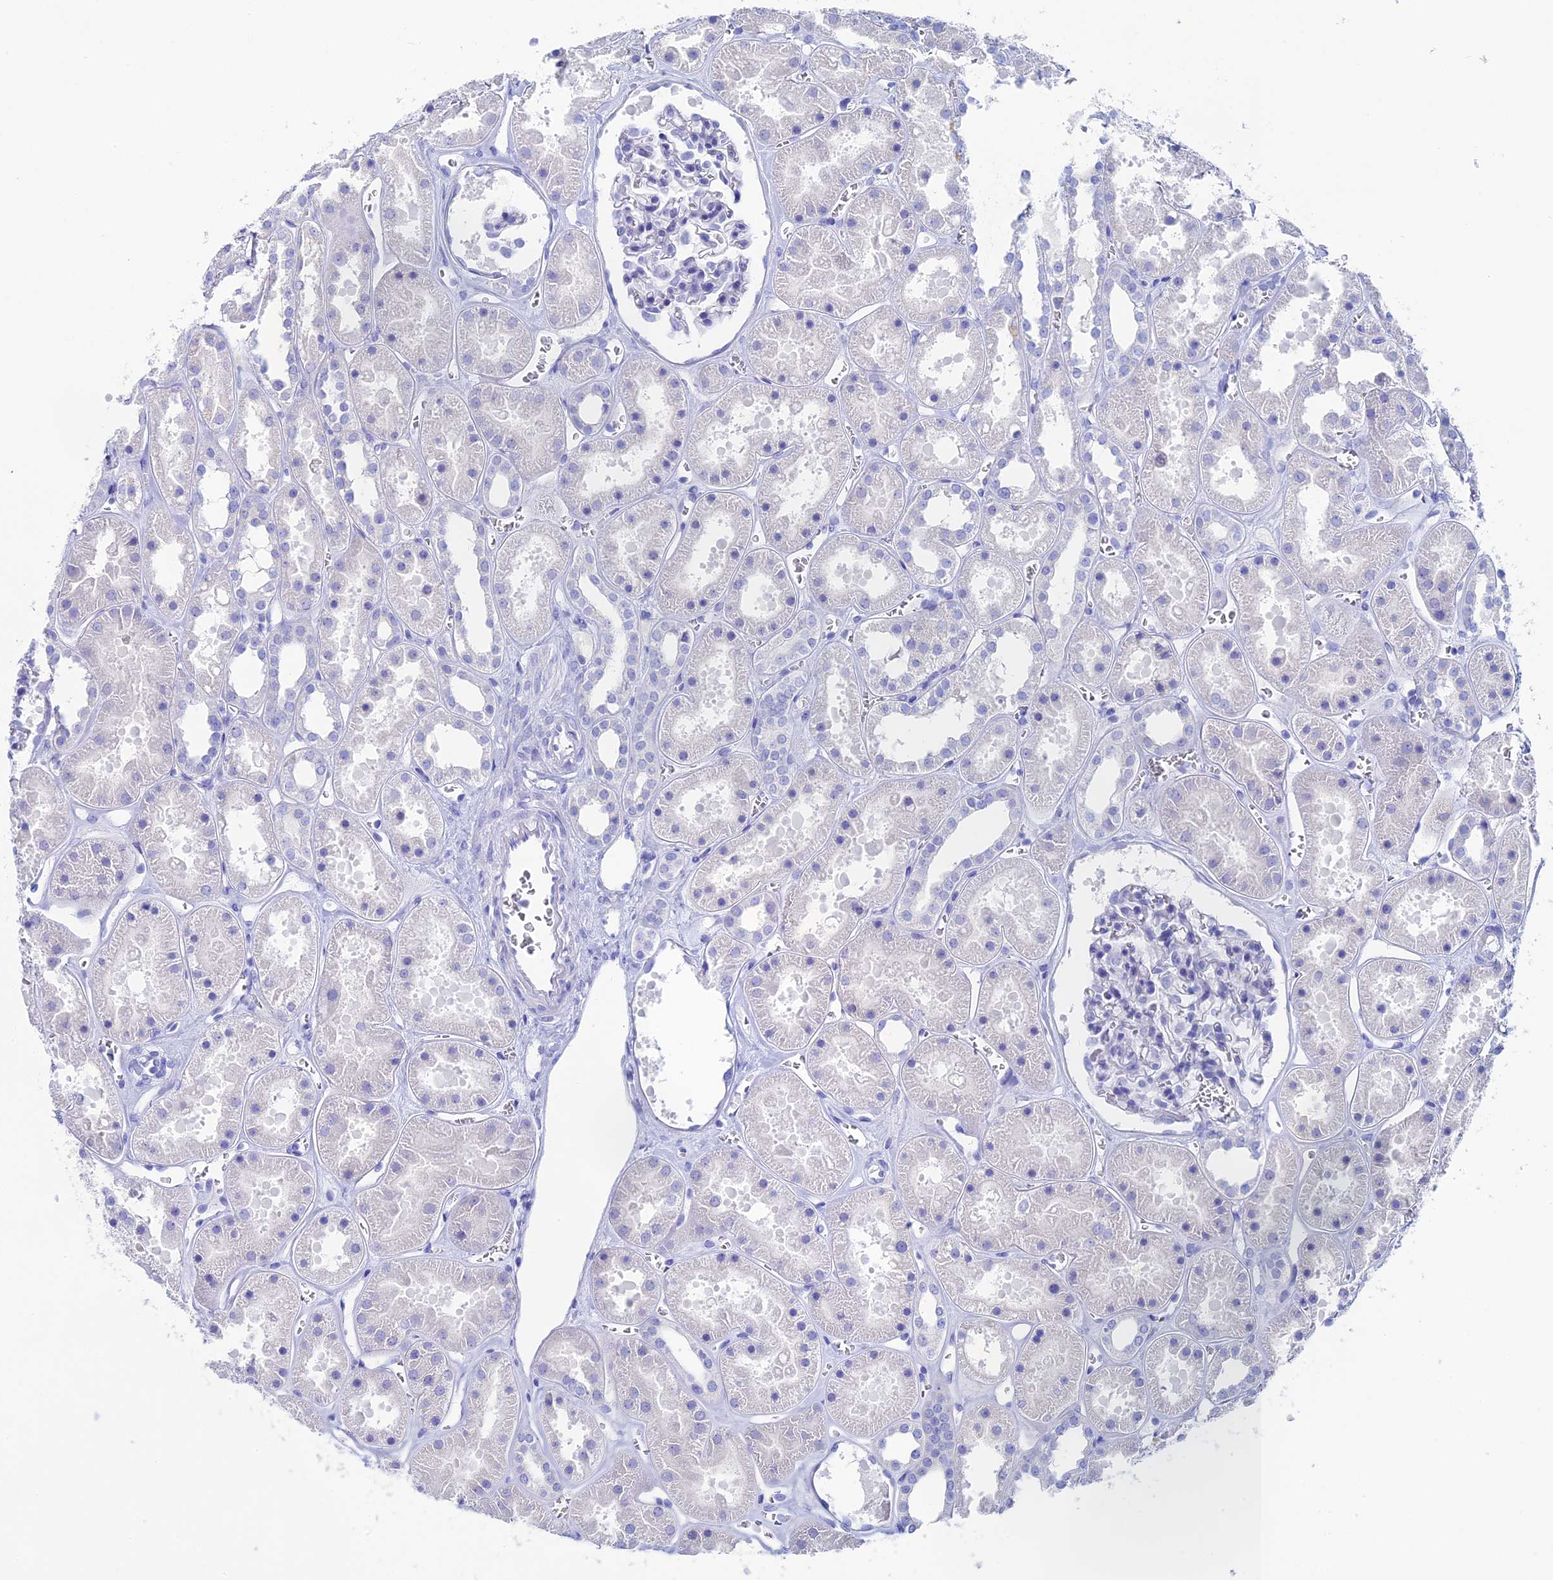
{"staining": {"intensity": "negative", "quantity": "none", "location": "none"}, "tissue": "kidney", "cell_type": "Cells in glomeruli", "image_type": "normal", "snomed": [{"axis": "morphology", "description": "Normal tissue, NOS"}, {"axis": "topography", "description": "Kidney"}], "caption": "This micrograph is of normal kidney stained with immunohistochemistry to label a protein in brown with the nuclei are counter-stained blue. There is no positivity in cells in glomeruli.", "gene": "UNC119", "patient": {"sex": "female", "age": 41}}